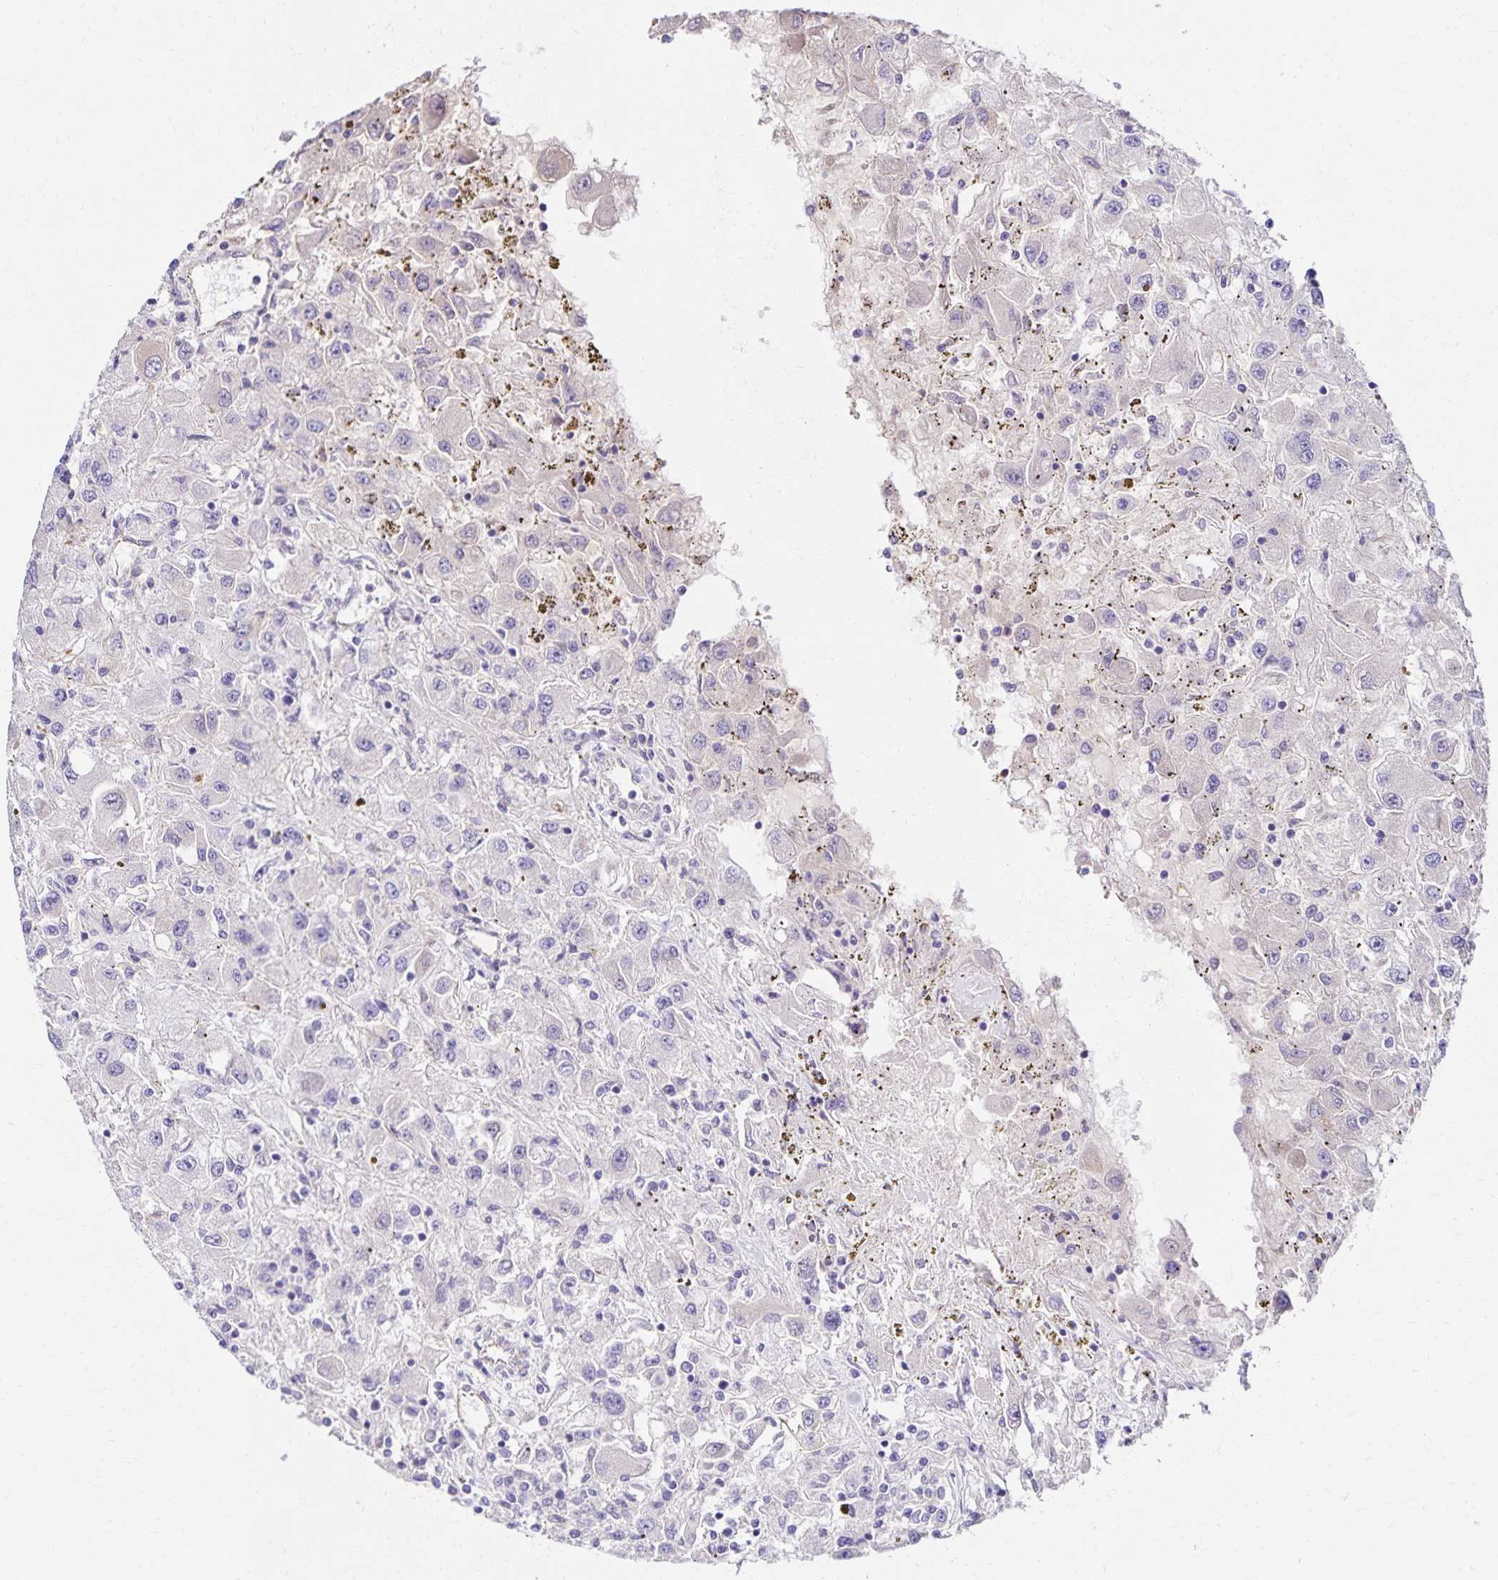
{"staining": {"intensity": "negative", "quantity": "none", "location": "none"}, "tissue": "renal cancer", "cell_type": "Tumor cells", "image_type": "cancer", "snomed": [{"axis": "morphology", "description": "Adenocarcinoma, NOS"}, {"axis": "topography", "description": "Kidney"}], "caption": "A high-resolution image shows IHC staining of renal cancer (adenocarcinoma), which demonstrates no significant positivity in tumor cells. Brightfield microscopy of immunohistochemistry (IHC) stained with DAB (brown) and hematoxylin (blue), captured at high magnification.", "gene": "TRPV6", "patient": {"sex": "female", "age": 67}}